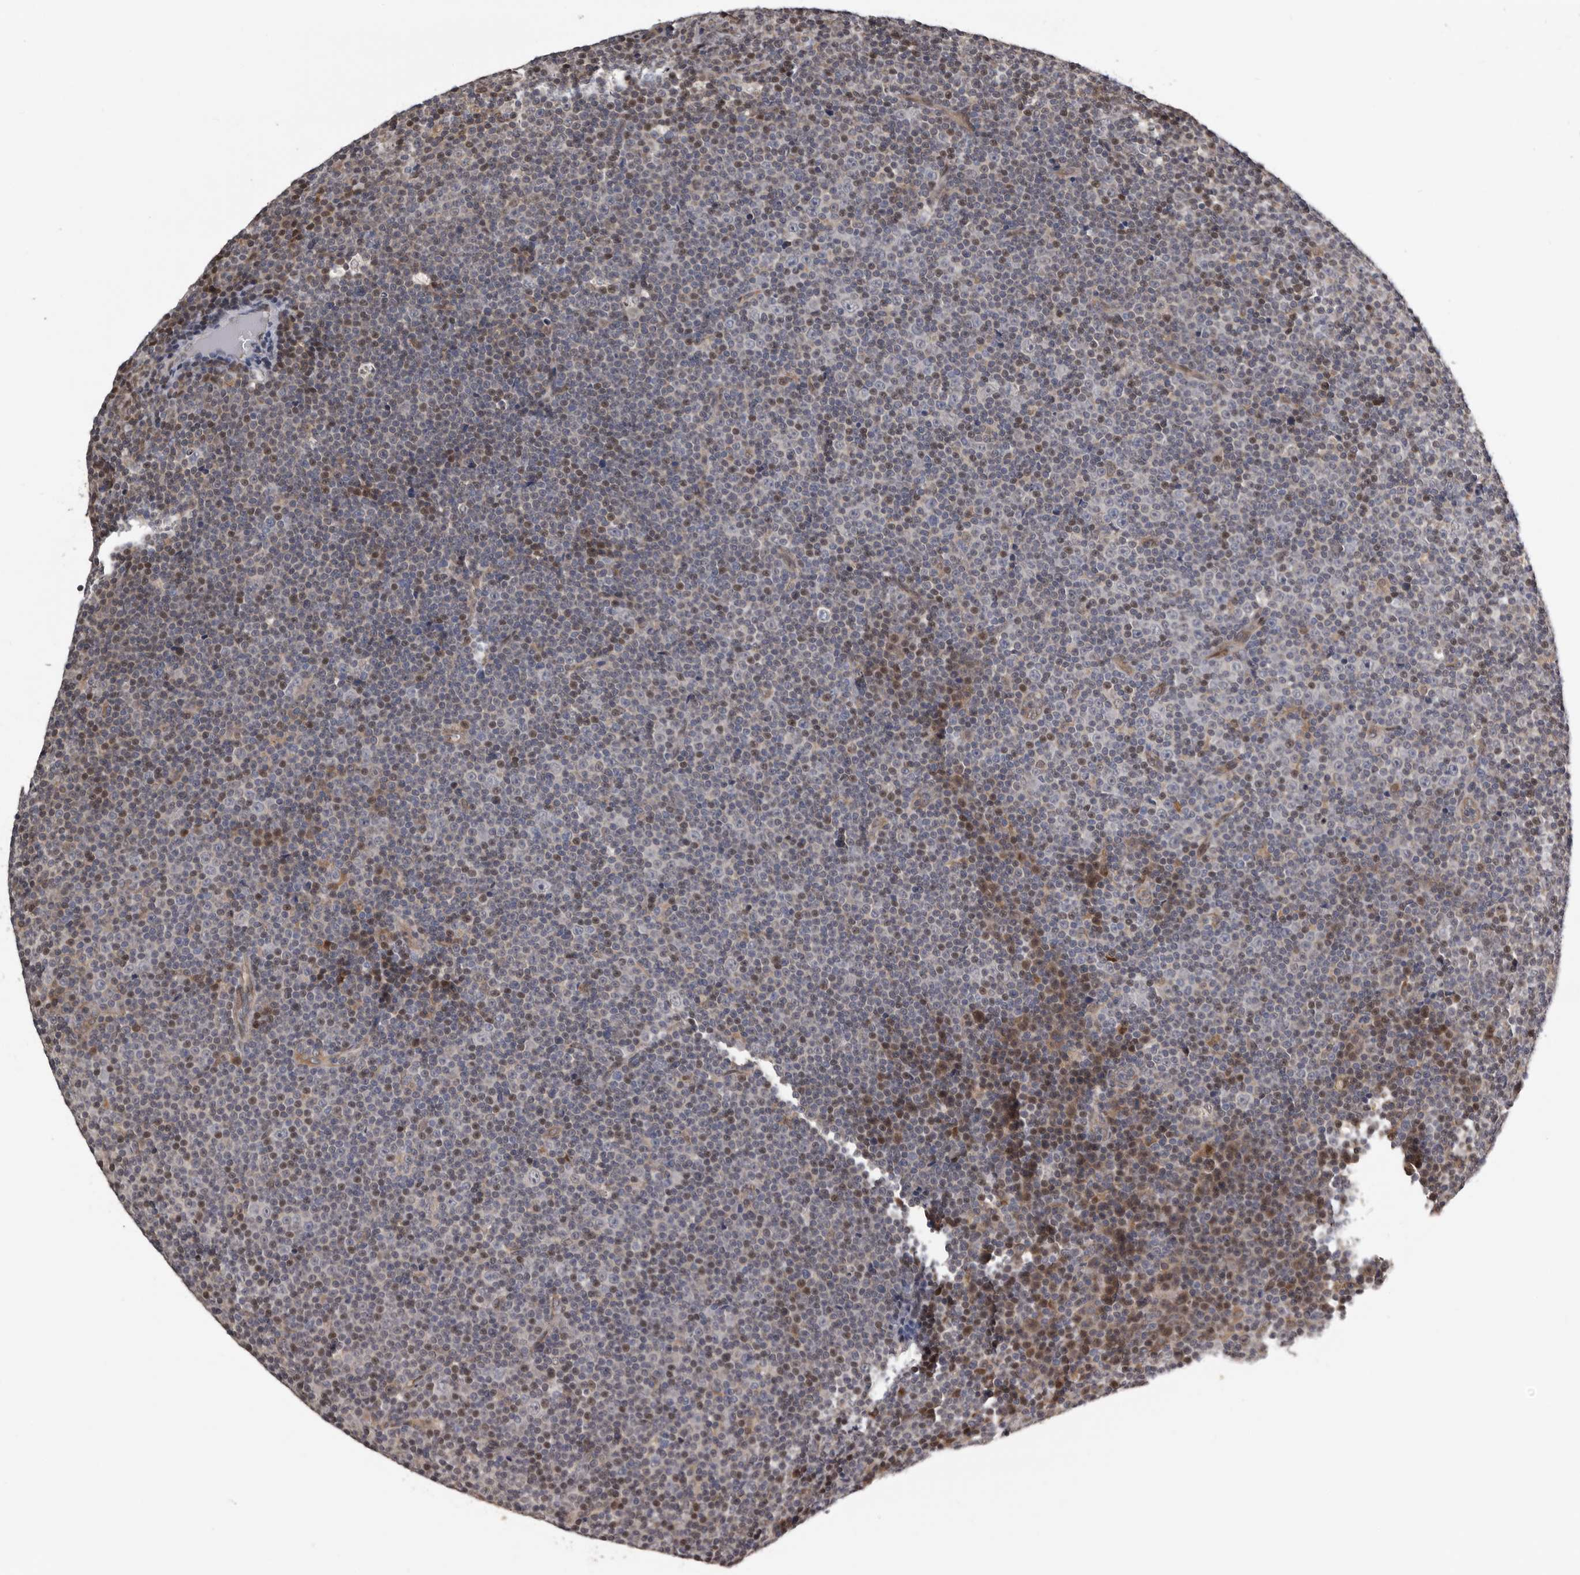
{"staining": {"intensity": "weak", "quantity": "<25%", "location": "cytoplasmic/membranous,nuclear"}, "tissue": "lymphoma", "cell_type": "Tumor cells", "image_type": "cancer", "snomed": [{"axis": "morphology", "description": "Malignant lymphoma, non-Hodgkin's type, Low grade"}, {"axis": "topography", "description": "Lymph node"}], "caption": "Tumor cells are negative for brown protein staining in malignant lymphoma, non-Hodgkin's type (low-grade). (DAB (3,3'-diaminobenzidine) immunohistochemistry (IHC) visualized using brightfield microscopy, high magnification).", "gene": "SERTAD4", "patient": {"sex": "female", "age": 67}}